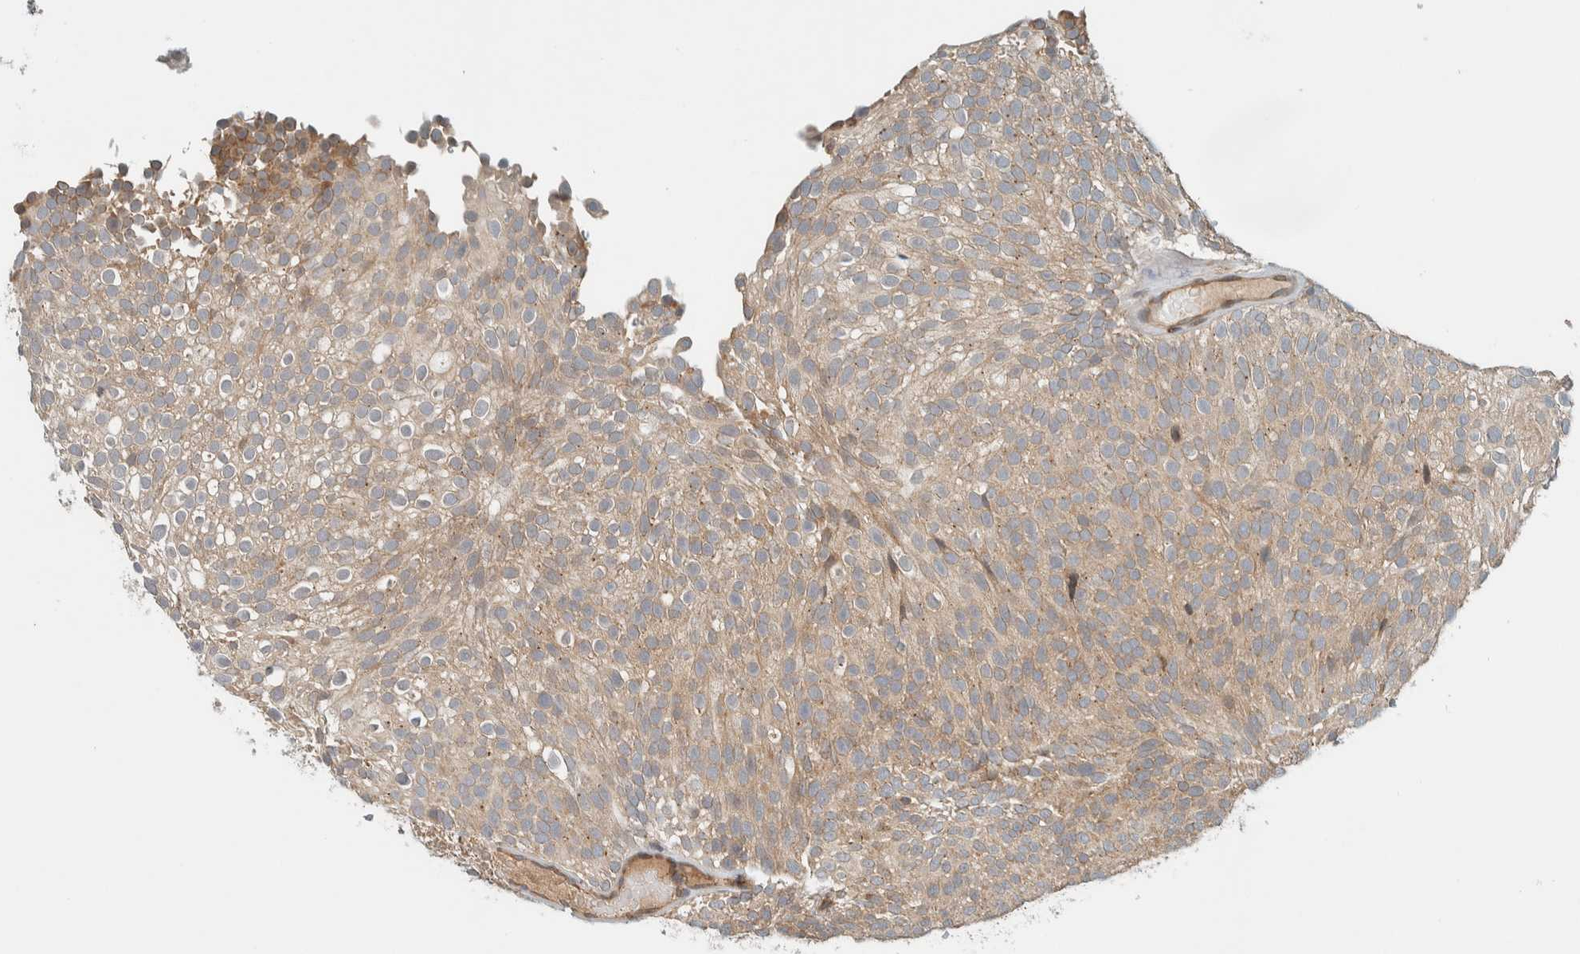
{"staining": {"intensity": "weak", "quantity": ">75%", "location": "cytoplasmic/membranous"}, "tissue": "urothelial cancer", "cell_type": "Tumor cells", "image_type": "cancer", "snomed": [{"axis": "morphology", "description": "Urothelial carcinoma, Low grade"}, {"axis": "topography", "description": "Urinary bladder"}], "caption": "IHC of urothelial cancer displays low levels of weak cytoplasmic/membranous positivity in about >75% of tumor cells.", "gene": "CTBP2", "patient": {"sex": "male", "age": 78}}